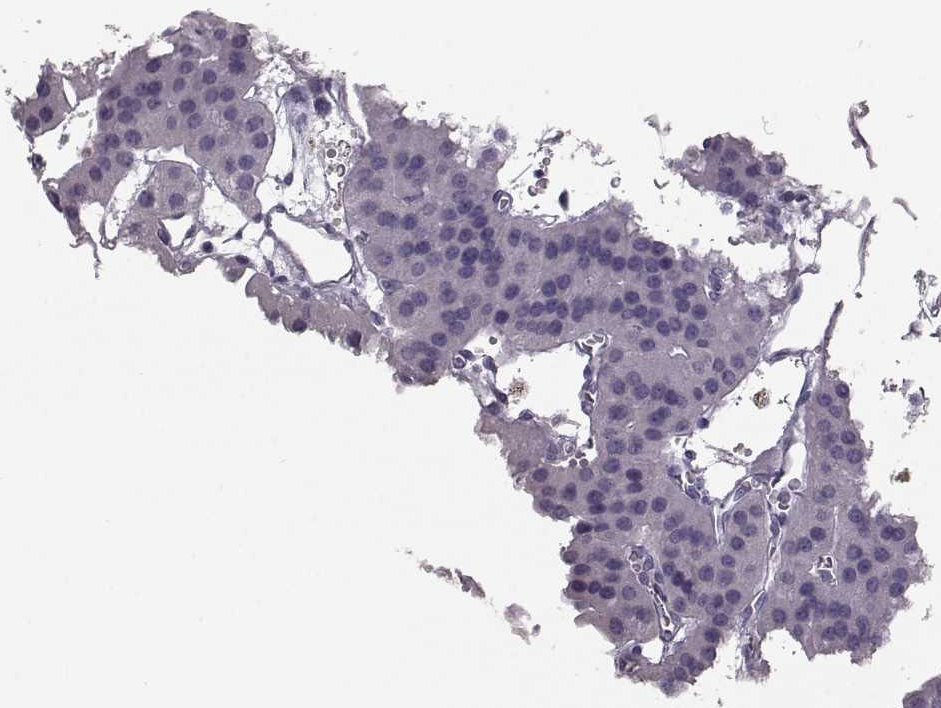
{"staining": {"intensity": "negative", "quantity": "none", "location": "none"}, "tissue": "parathyroid gland", "cell_type": "Glandular cells", "image_type": "normal", "snomed": [{"axis": "morphology", "description": "Normal tissue, NOS"}, {"axis": "morphology", "description": "Adenoma, NOS"}, {"axis": "topography", "description": "Parathyroid gland"}], "caption": "An IHC image of unremarkable parathyroid gland is shown. There is no staining in glandular cells of parathyroid gland.", "gene": "CCL19", "patient": {"sex": "female", "age": 86}}